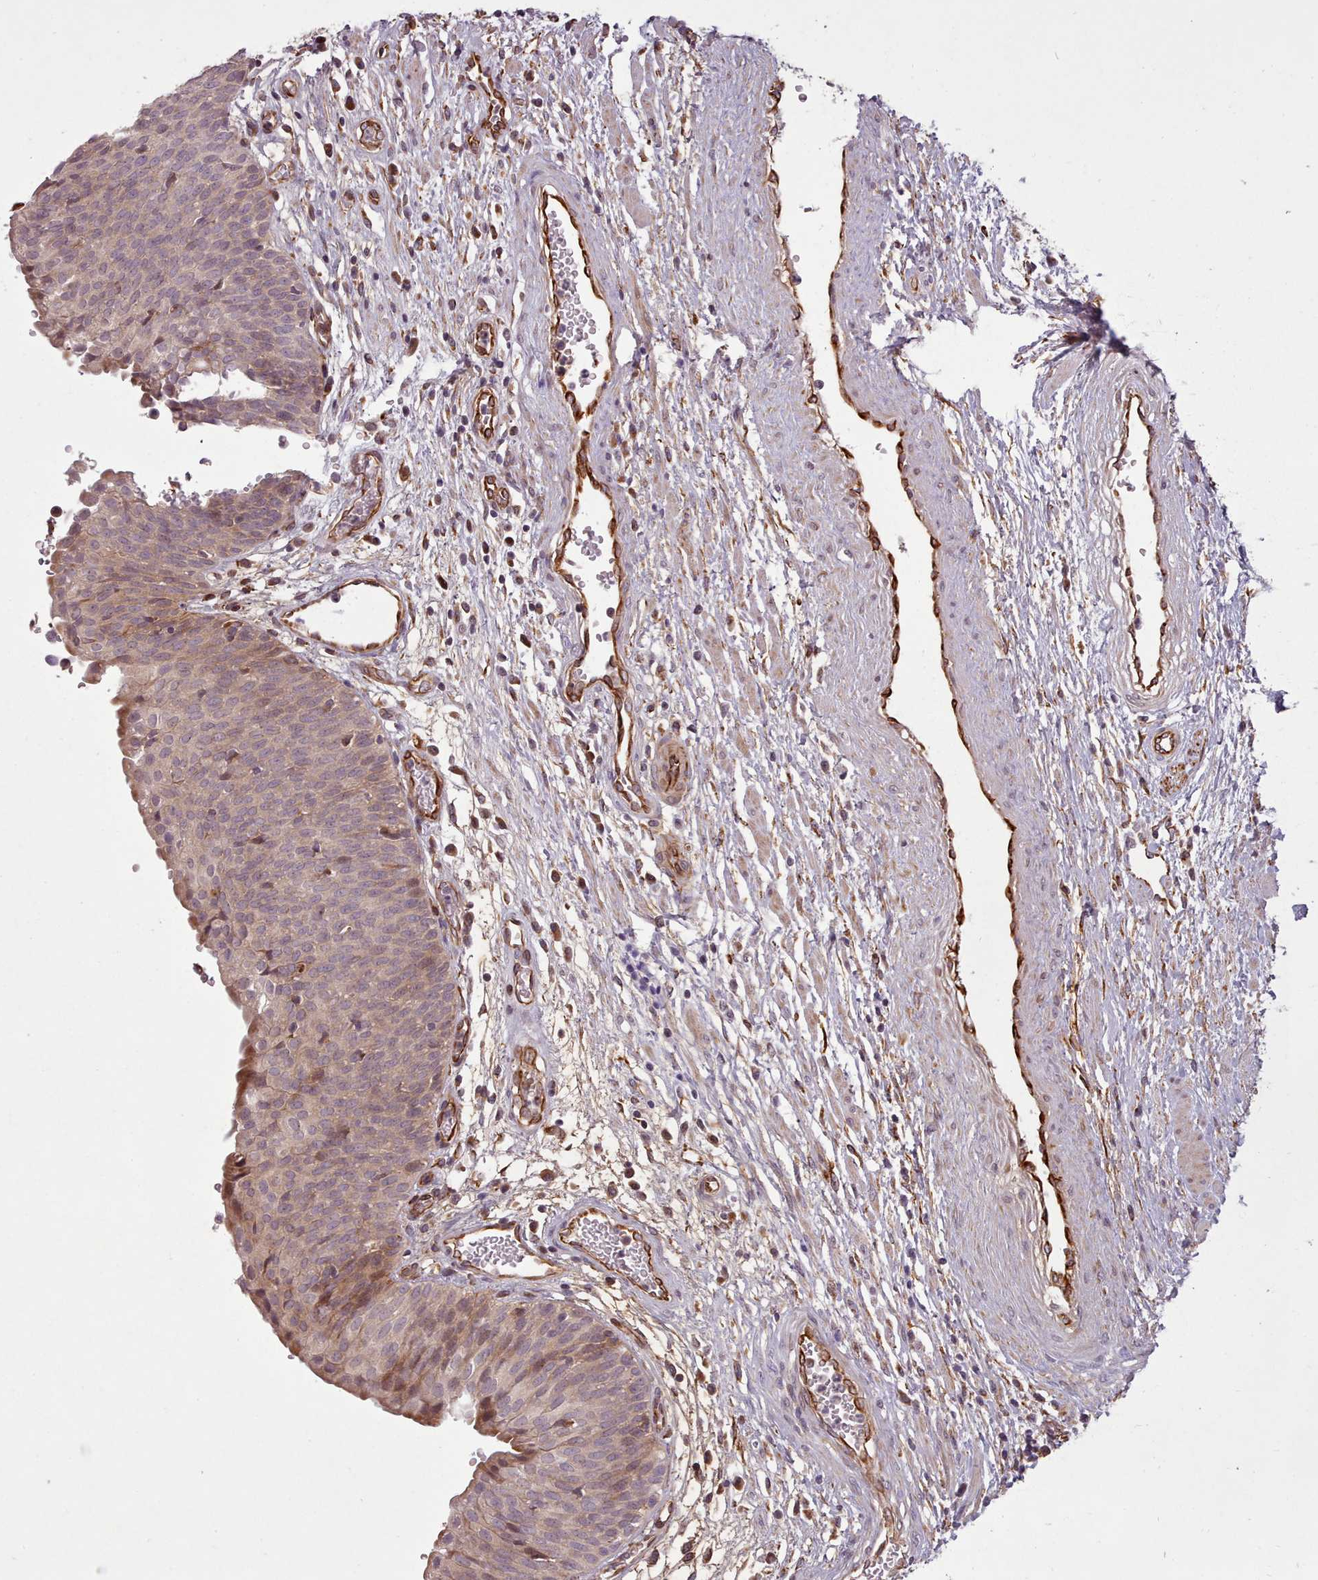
{"staining": {"intensity": "moderate", "quantity": "25%-75%", "location": "cytoplasmic/membranous"}, "tissue": "urinary bladder", "cell_type": "Urothelial cells", "image_type": "normal", "snomed": [{"axis": "morphology", "description": "Normal tissue, NOS"}, {"axis": "topography", "description": "Urinary bladder"}], "caption": "Immunohistochemical staining of benign urinary bladder reveals moderate cytoplasmic/membranous protein expression in approximately 25%-75% of urothelial cells. (DAB (3,3'-diaminobenzidine) = brown stain, brightfield microscopy at high magnification).", "gene": "GBGT1", "patient": {"sex": "male", "age": 55}}